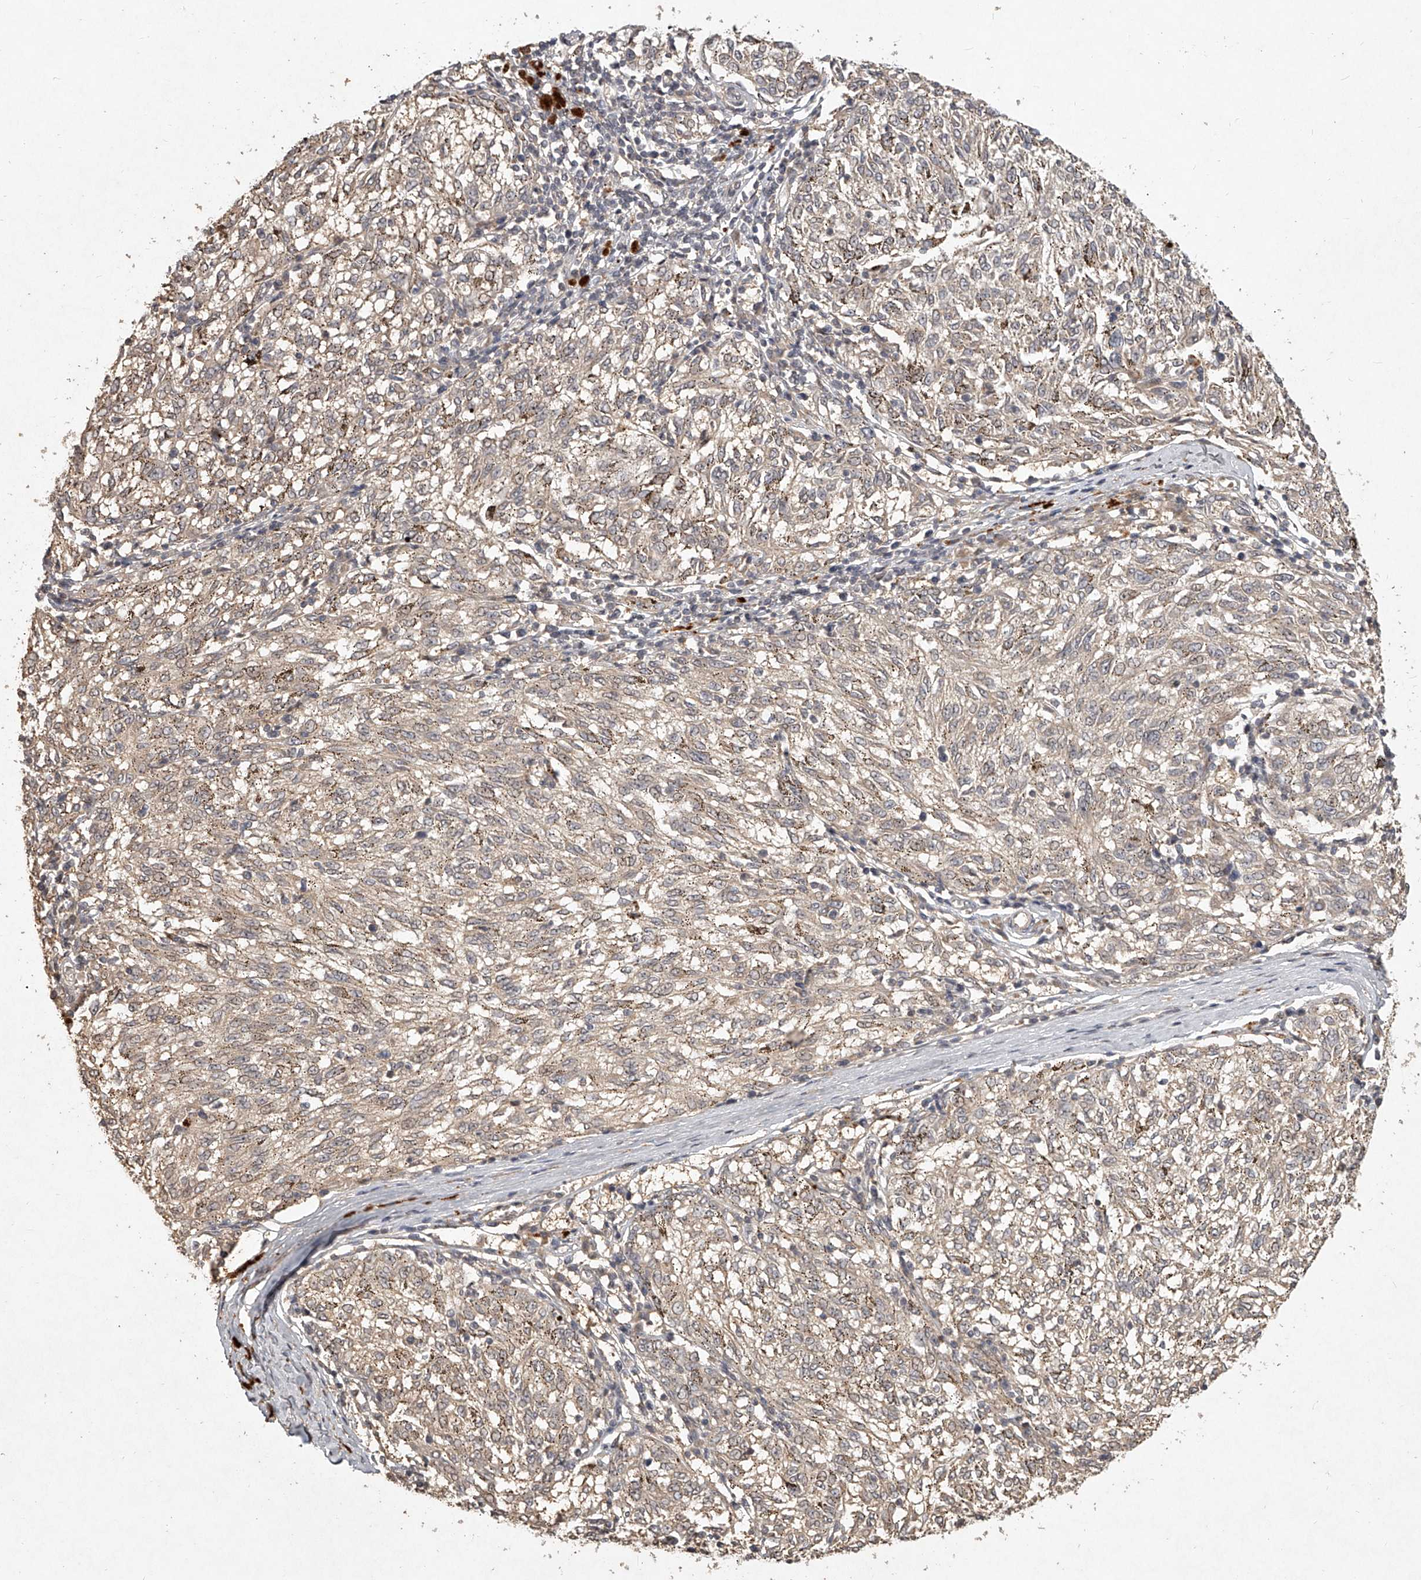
{"staining": {"intensity": "weak", "quantity": "<25%", "location": "cytoplasmic/membranous"}, "tissue": "melanoma", "cell_type": "Tumor cells", "image_type": "cancer", "snomed": [{"axis": "morphology", "description": "Malignant melanoma, NOS"}, {"axis": "topography", "description": "Skin"}], "caption": "Melanoma stained for a protein using IHC demonstrates no expression tumor cells.", "gene": "SLC37A1", "patient": {"sex": "female", "age": 72}}